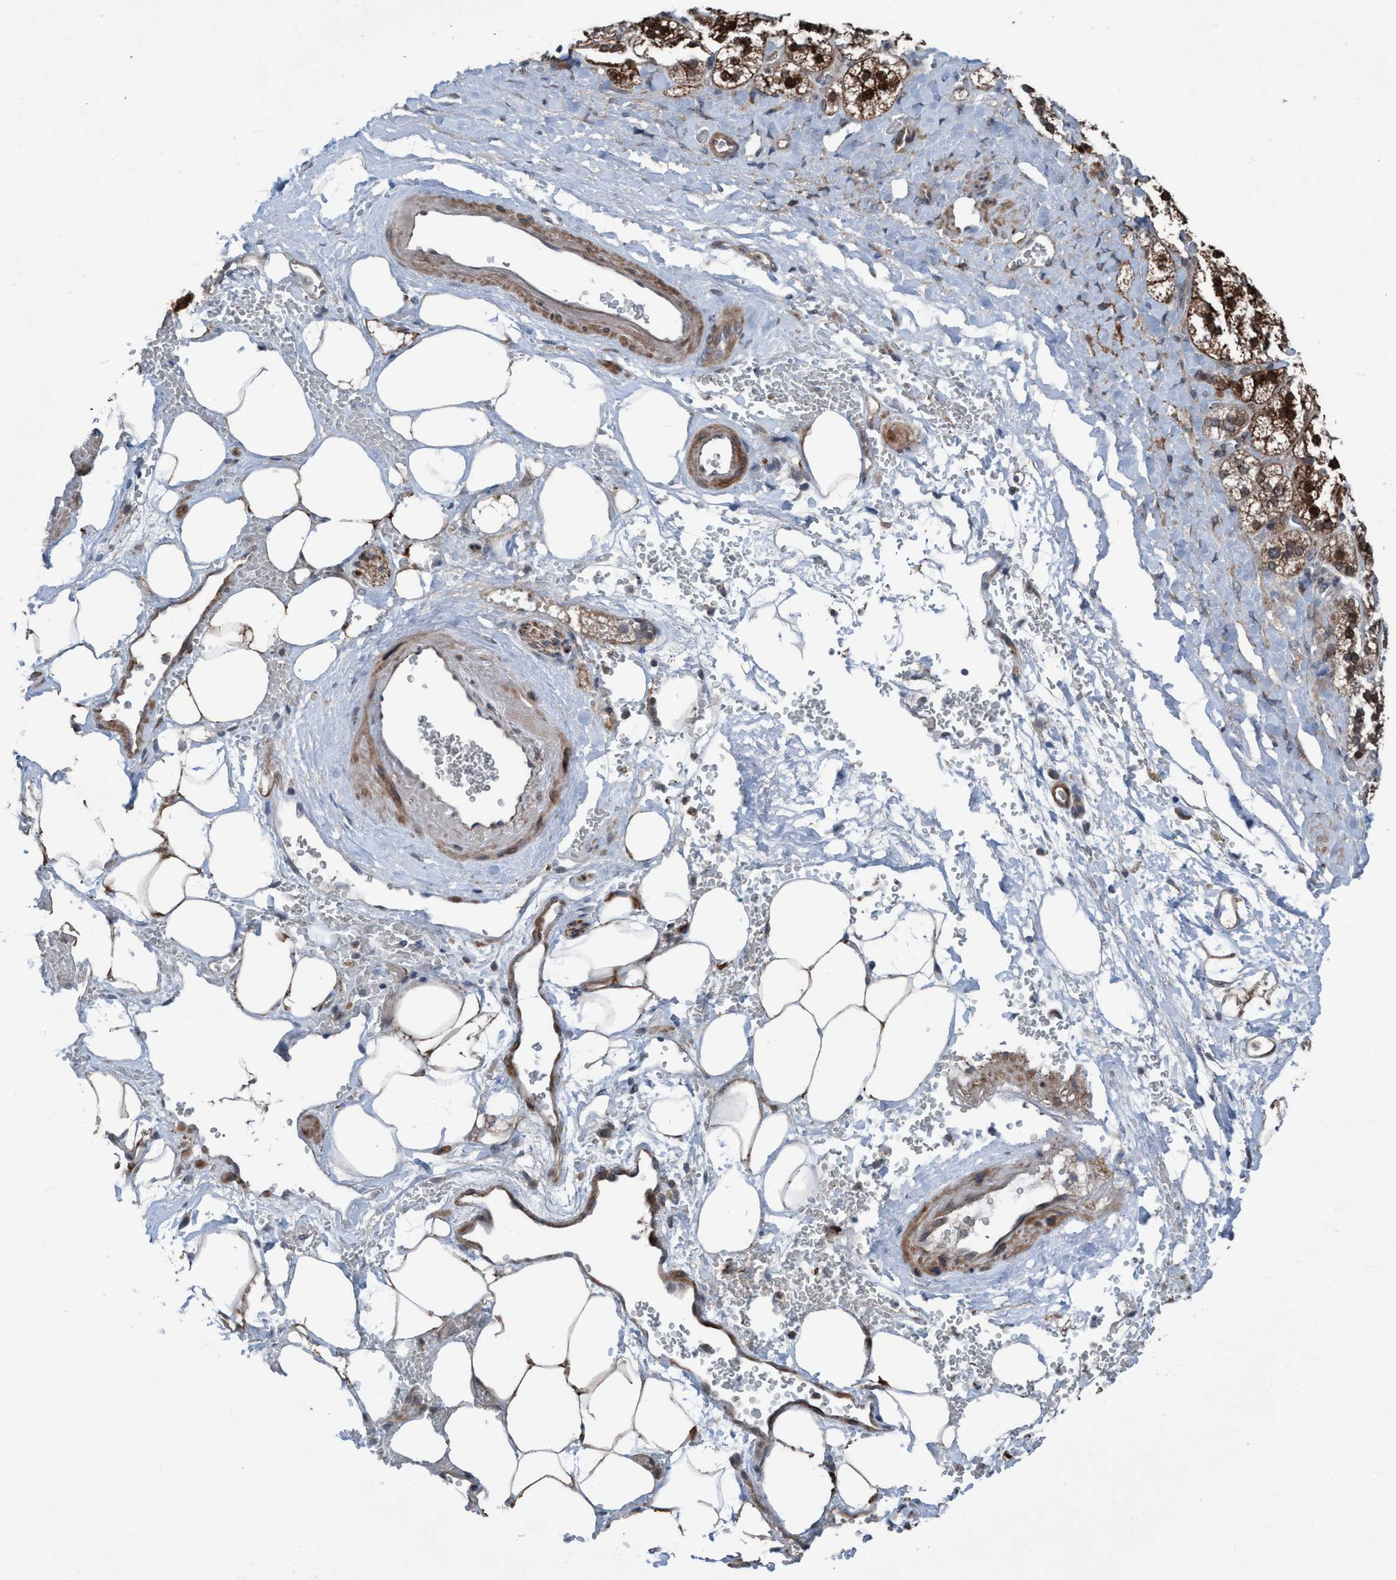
{"staining": {"intensity": "strong", "quantity": ">75%", "location": "cytoplasmic/membranous,nuclear"}, "tissue": "adrenal gland", "cell_type": "Glandular cells", "image_type": "normal", "snomed": [{"axis": "morphology", "description": "Normal tissue, NOS"}, {"axis": "topography", "description": "Adrenal gland"}], "caption": "IHC histopathology image of unremarkable adrenal gland: adrenal gland stained using immunohistochemistry (IHC) exhibits high levels of strong protein expression localized specifically in the cytoplasmic/membranous,nuclear of glandular cells, appearing as a cytoplasmic/membranous,nuclear brown color.", "gene": "NISCH", "patient": {"sex": "male", "age": 56}}